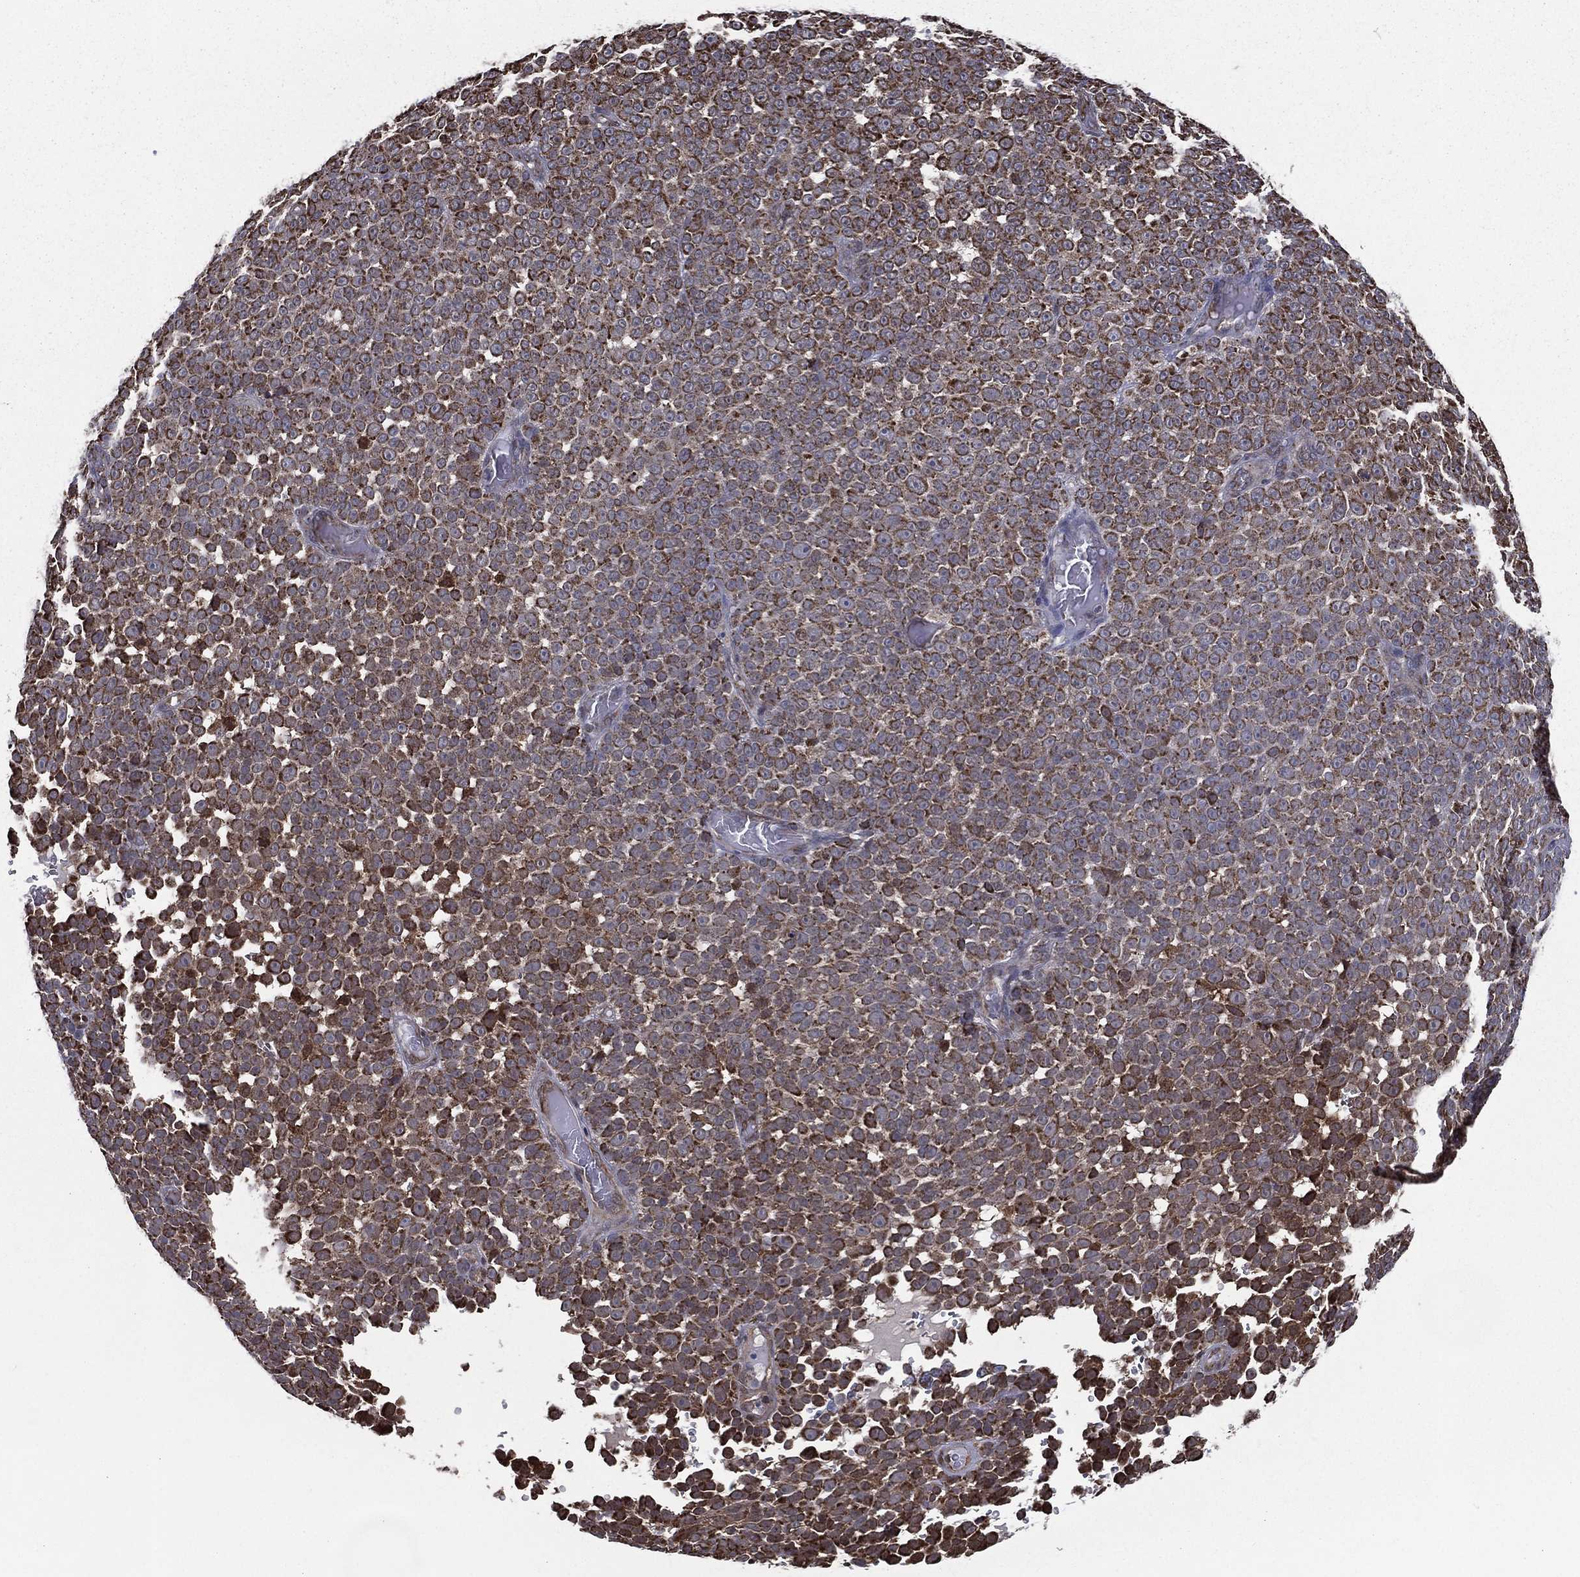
{"staining": {"intensity": "strong", "quantity": ">75%", "location": "cytoplasmic/membranous"}, "tissue": "melanoma", "cell_type": "Tumor cells", "image_type": "cancer", "snomed": [{"axis": "morphology", "description": "Malignant melanoma, NOS"}, {"axis": "topography", "description": "Skin"}], "caption": "This image exhibits malignant melanoma stained with immunohistochemistry to label a protein in brown. The cytoplasmic/membranous of tumor cells show strong positivity for the protein. Nuclei are counter-stained blue.", "gene": "RIGI", "patient": {"sex": "female", "age": 95}}